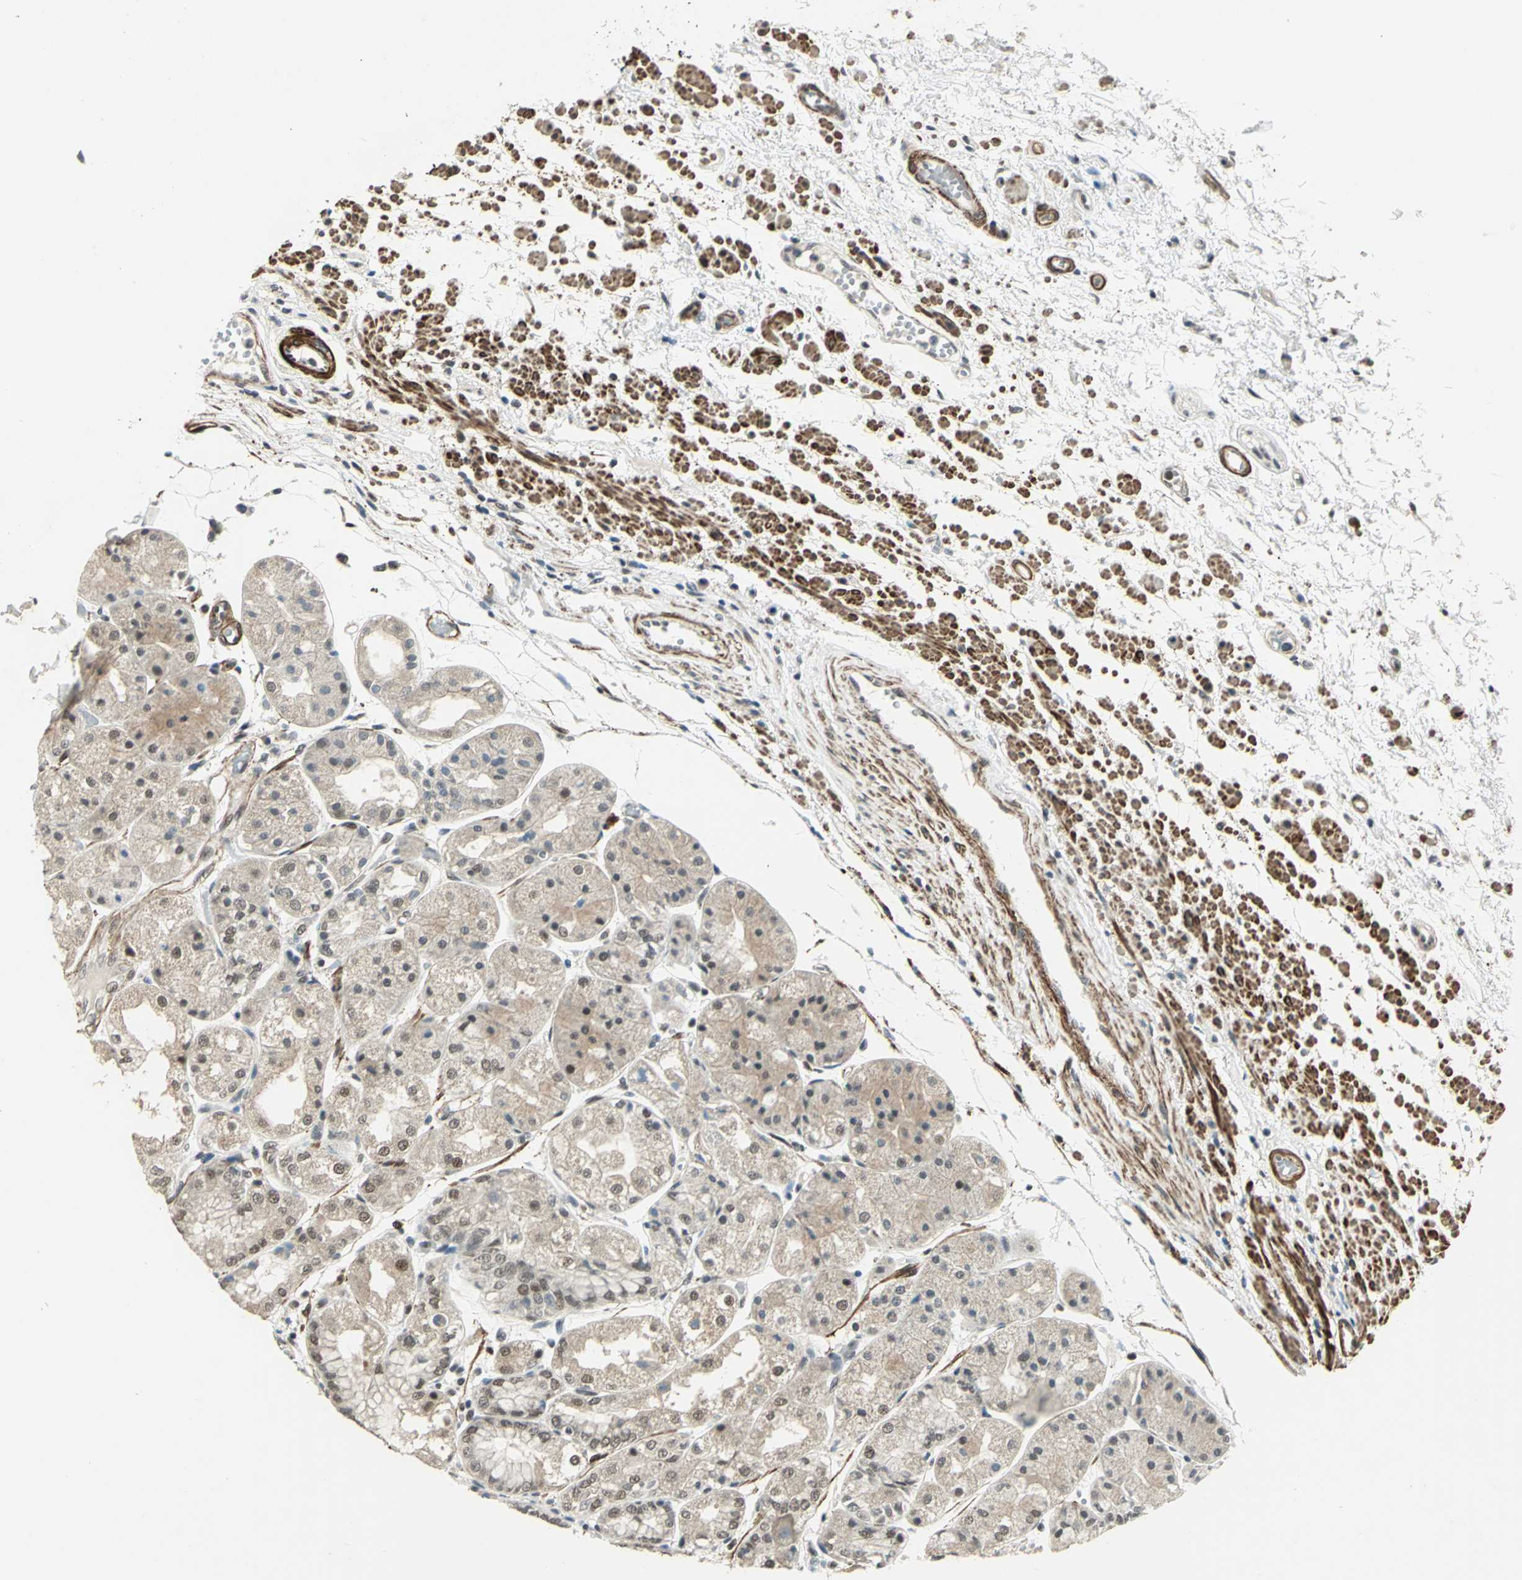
{"staining": {"intensity": "weak", "quantity": "25%-75%", "location": "cytoplasmic/membranous,nuclear"}, "tissue": "stomach", "cell_type": "Glandular cells", "image_type": "normal", "snomed": [{"axis": "morphology", "description": "Normal tissue, NOS"}, {"axis": "topography", "description": "Stomach, upper"}], "caption": "An IHC micrograph of unremarkable tissue is shown. Protein staining in brown labels weak cytoplasmic/membranous,nuclear positivity in stomach within glandular cells. (brown staining indicates protein expression, while blue staining denotes nuclei).", "gene": "MTA1", "patient": {"sex": "male", "age": 72}}